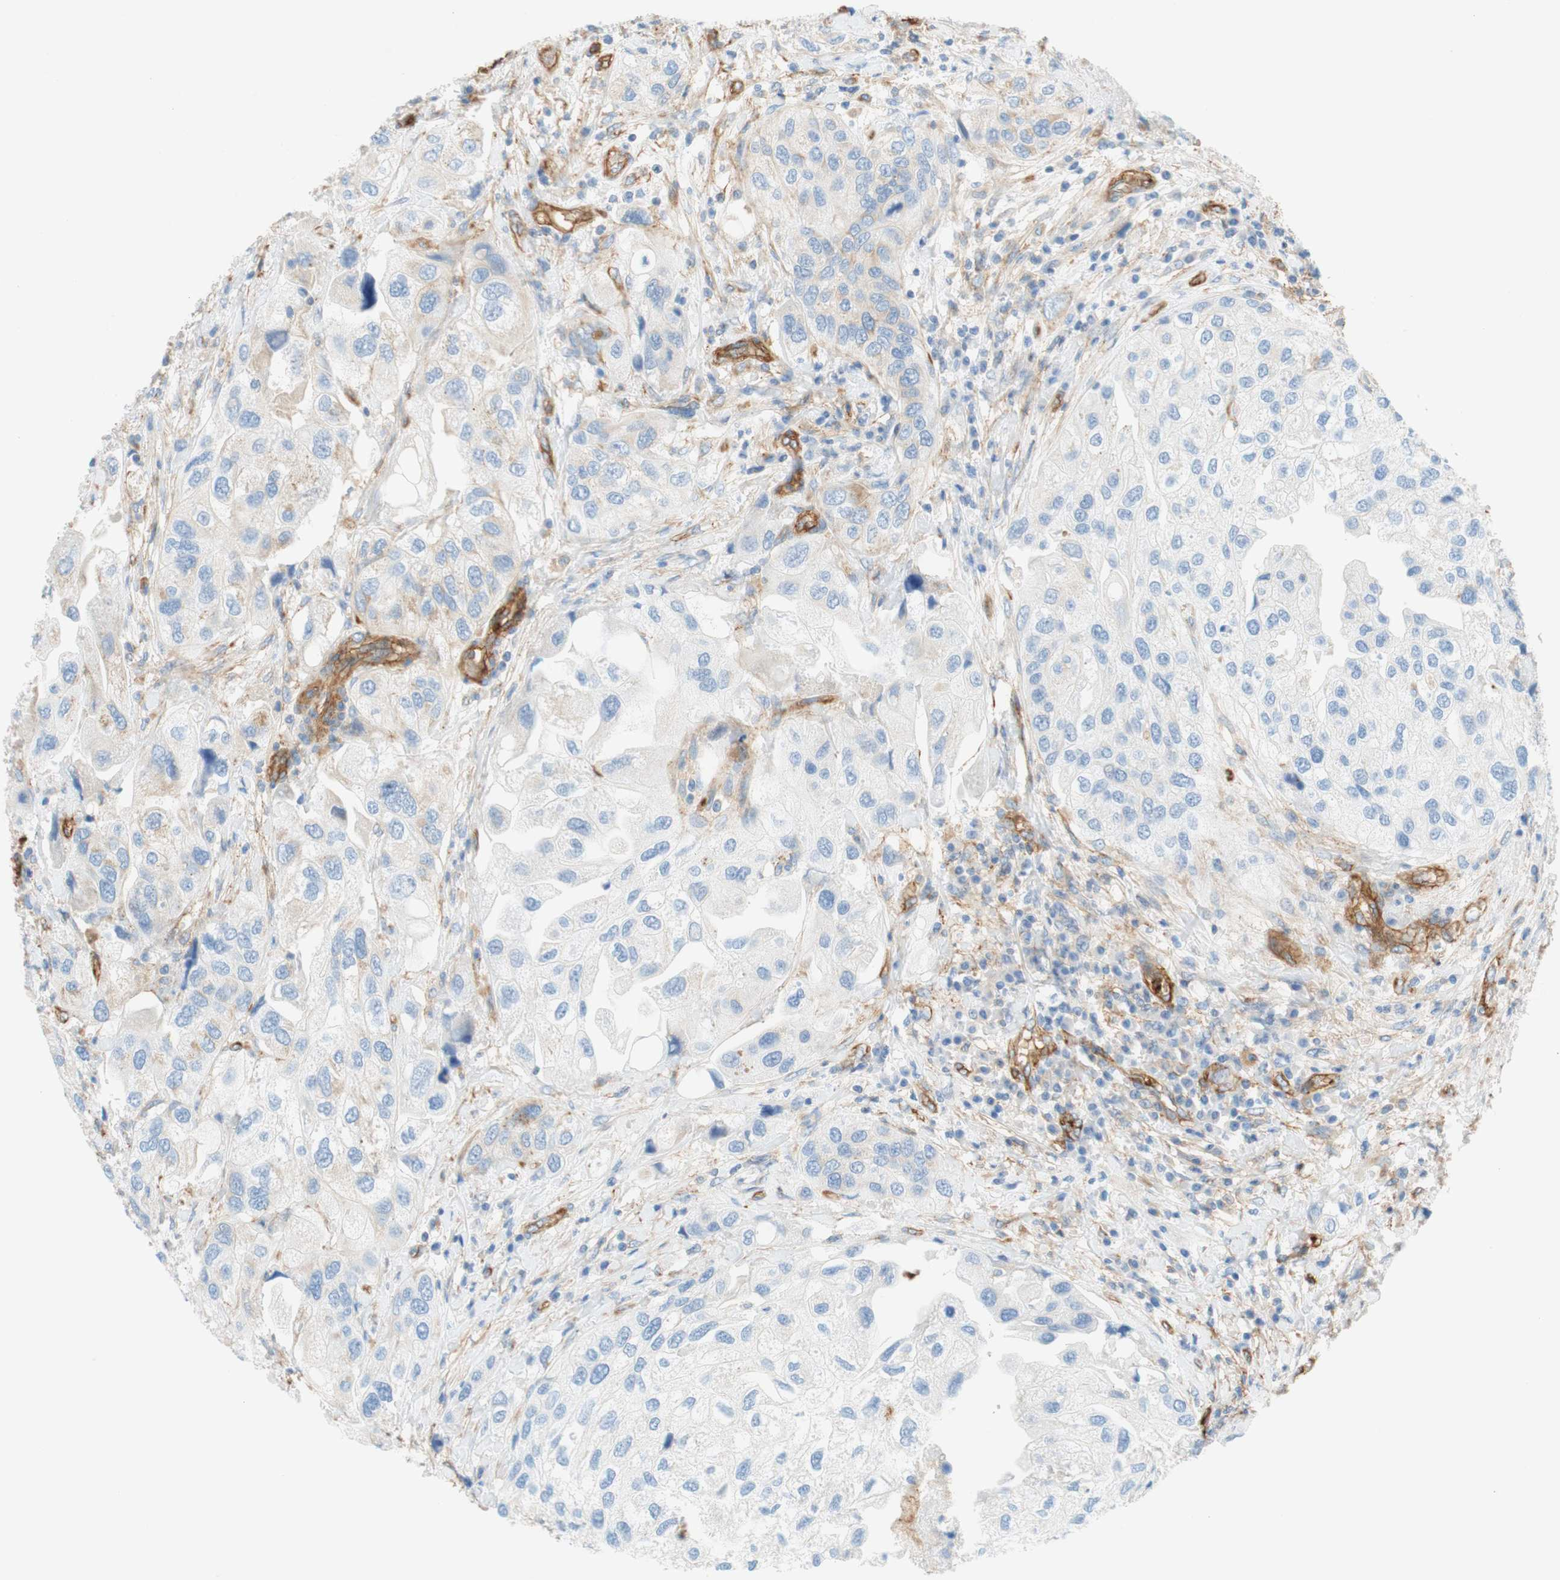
{"staining": {"intensity": "negative", "quantity": "none", "location": "none"}, "tissue": "urothelial cancer", "cell_type": "Tumor cells", "image_type": "cancer", "snomed": [{"axis": "morphology", "description": "Urothelial carcinoma, High grade"}, {"axis": "topography", "description": "Urinary bladder"}], "caption": "A photomicrograph of urothelial carcinoma (high-grade) stained for a protein demonstrates no brown staining in tumor cells.", "gene": "STOM", "patient": {"sex": "female", "age": 64}}